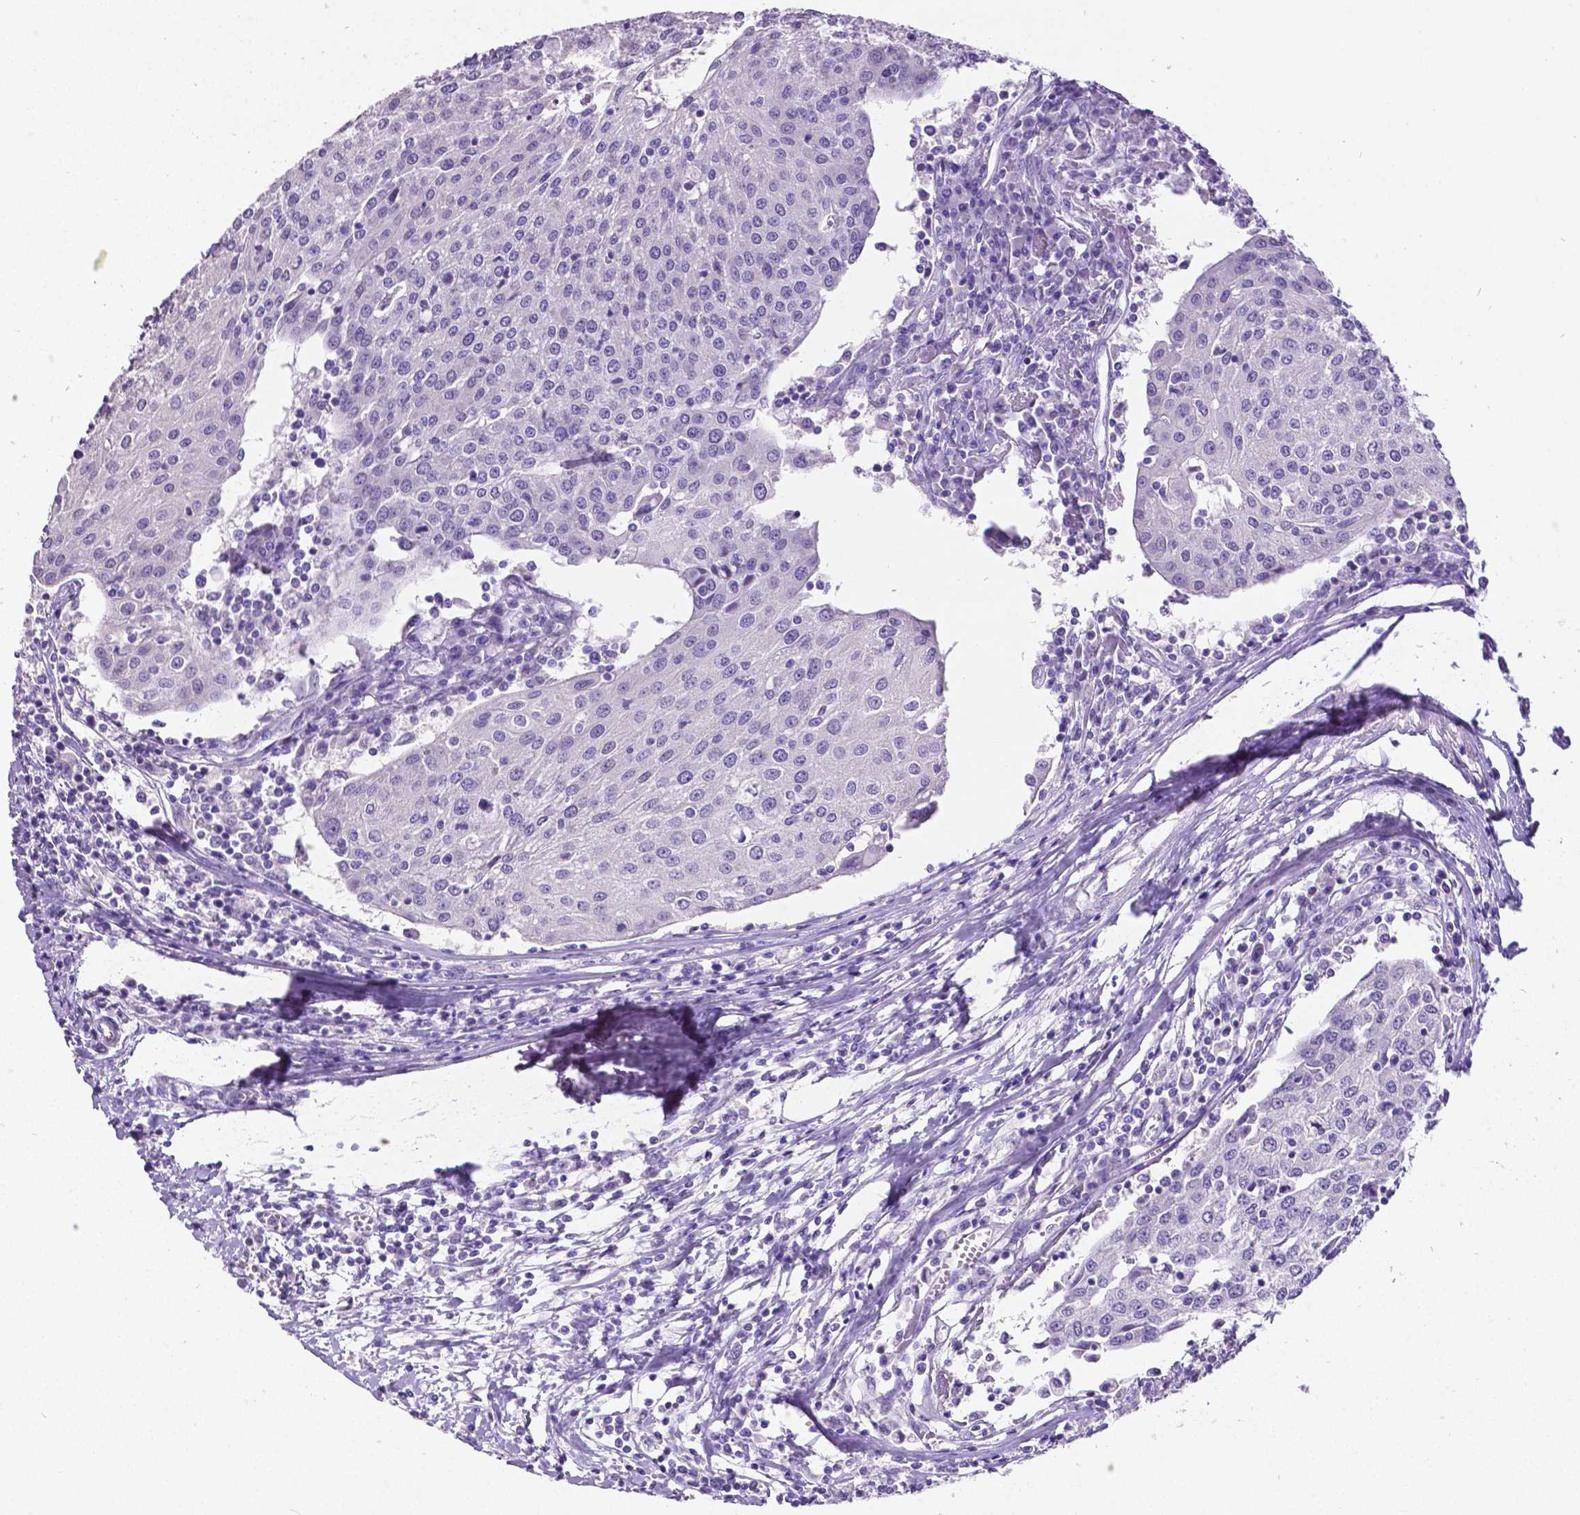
{"staining": {"intensity": "negative", "quantity": "none", "location": "none"}, "tissue": "urothelial cancer", "cell_type": "Tumor cells", "image_type": "cancer", "snomed": [{"axis": "morphology", "description": "Urothelial carcinoma, High grade"}, {"axis": "topography", "description": "Urinary bladder"}], "caption": "Immunohistochemistry histopathology image of neoplastic tissue: human urothelial carcinoma (high-grade) stained with DAB (3,3'-diaminobenzidine) exhibits no significant protein positivity in tumor cells.", "gene": "SATB2", "patient": {"sex": "female", "age": 85}}